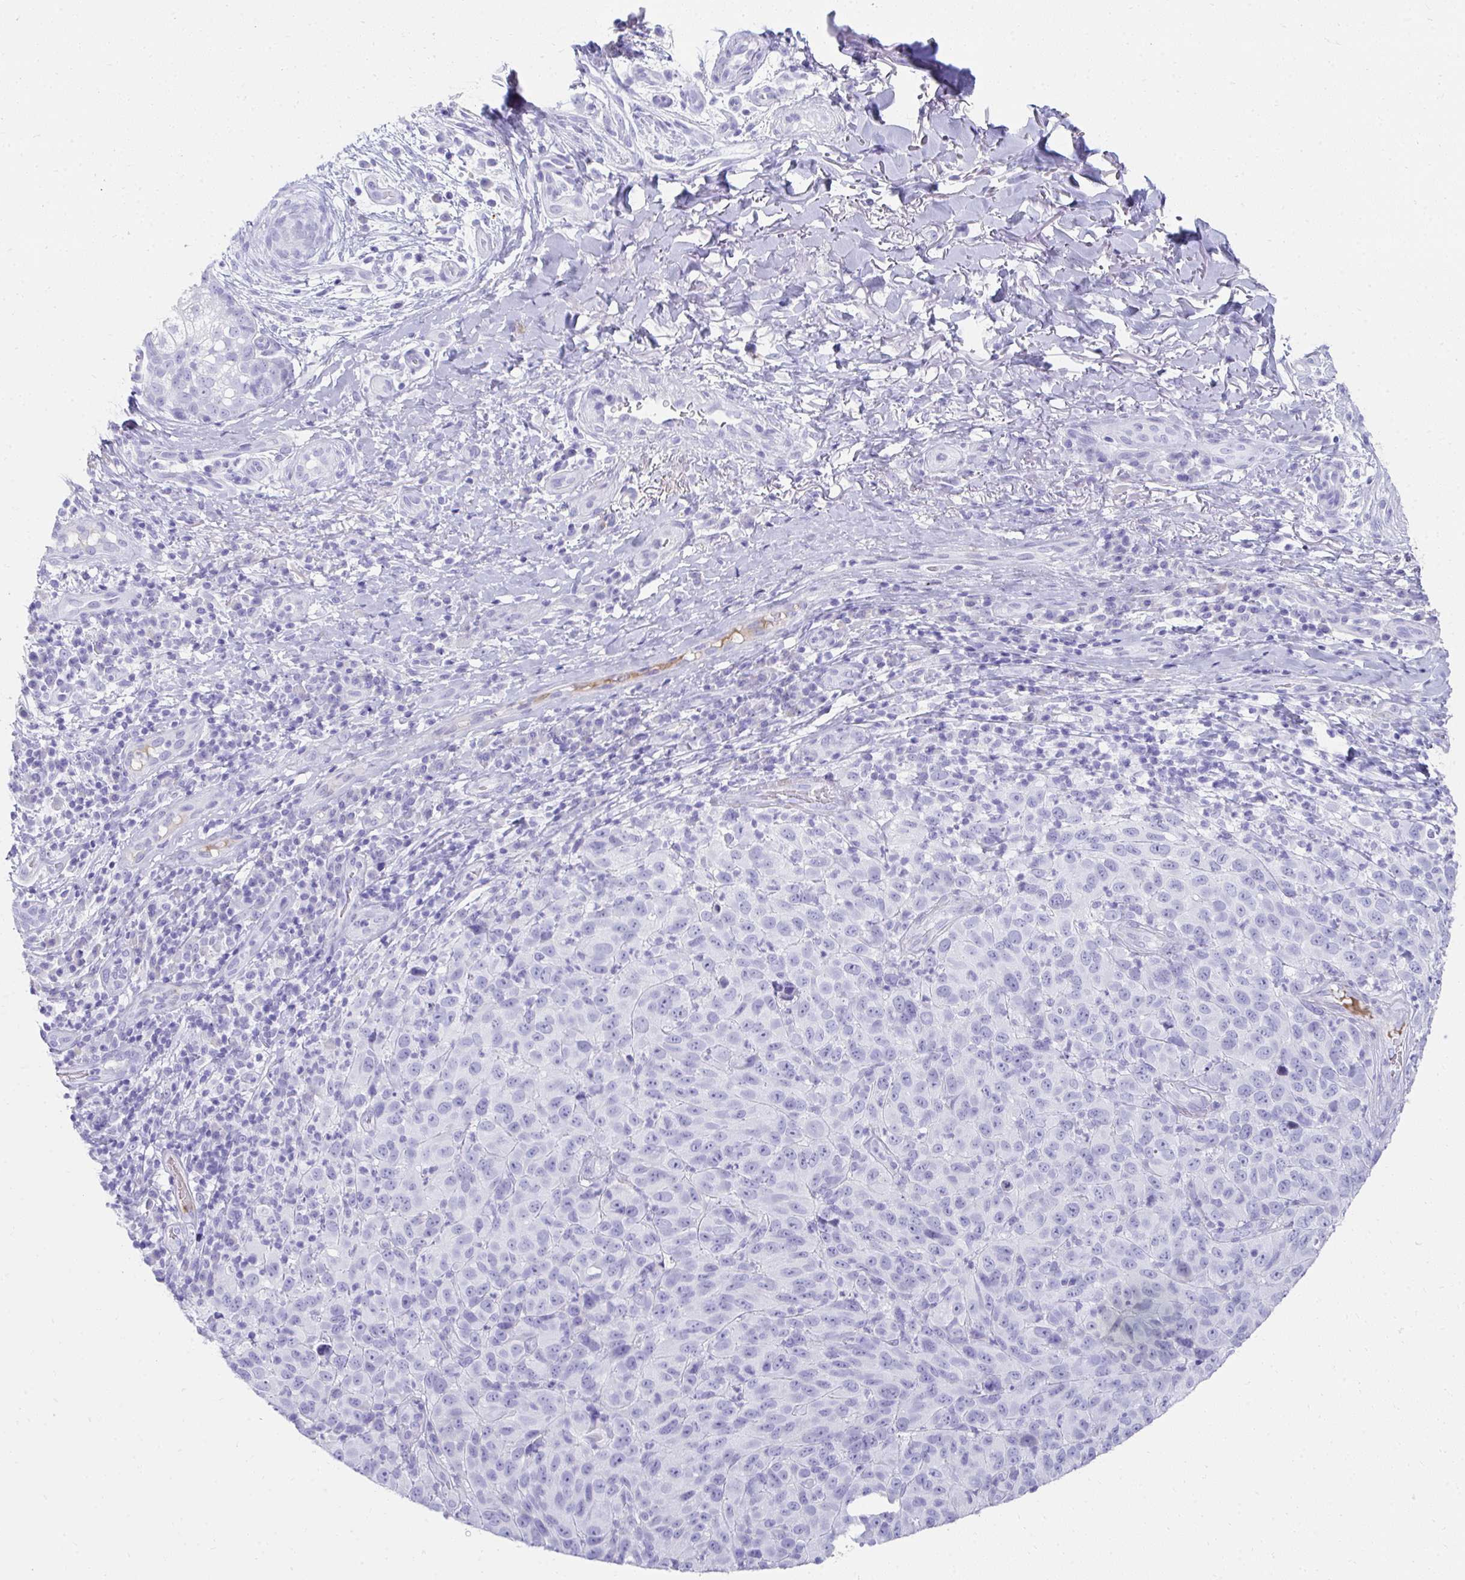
{"staining": {"intensity": "negative", "quantity": "none", "location": "none"}, "tissue": "melanoma", "cell_type": "Tumor cells", "image_type": "cancer", "snomed": [{"axis": "morphology", "description": "Malignant melanoma, NOS"}, {"axis": "topography", "description": "Skin"}], "caption": "Melanoma stained for a protein using immunohistochemistry displays no expression tumor cells.", "gene": "TNNT1", "patient": {"sex": "male", "age": 85}}